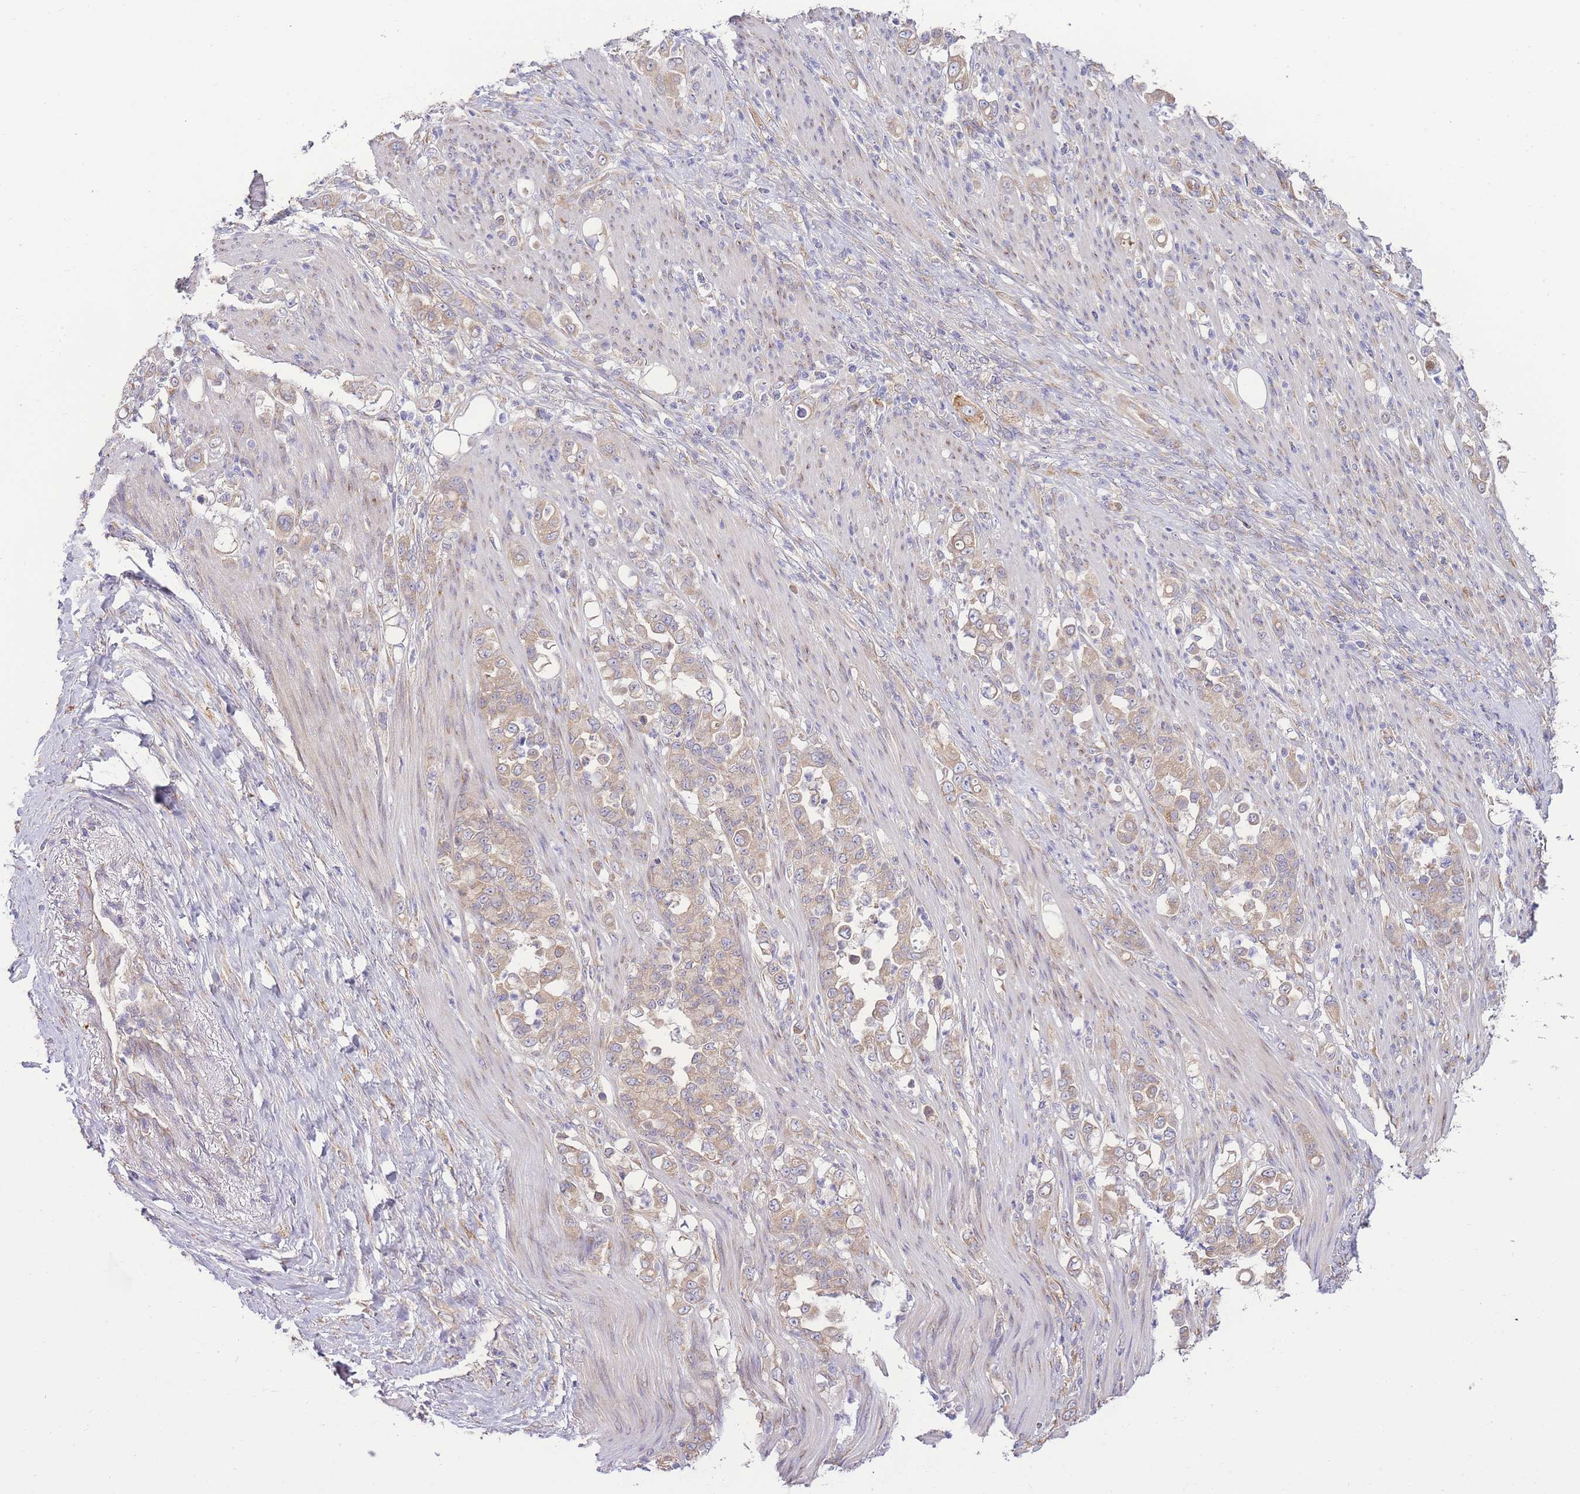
{"staining": {"intensity": "weak", "quantity": ">75%", "location": "cytoplasmic/membranous"}, "tissue": "stomach cancer", "cell_type": "Tumor cells", "image_type": "cancer", "snomed": [{"axis": "morphology", "description": "Normal tissue, NOS"}, {"axis": "morphology", "description": "Adenocarcinoma, NOS"}, {"axis": "topography", "description": "Stomach"}], "caption": "Immunohistochemical staining of human adenocarcinoma (stomach) shows low levels of weak cytoplasmic/membranous protein expression in about >75% of tumor cells.", "gene": "BEX1", "patient": {"sex": "female", "age": 79}}